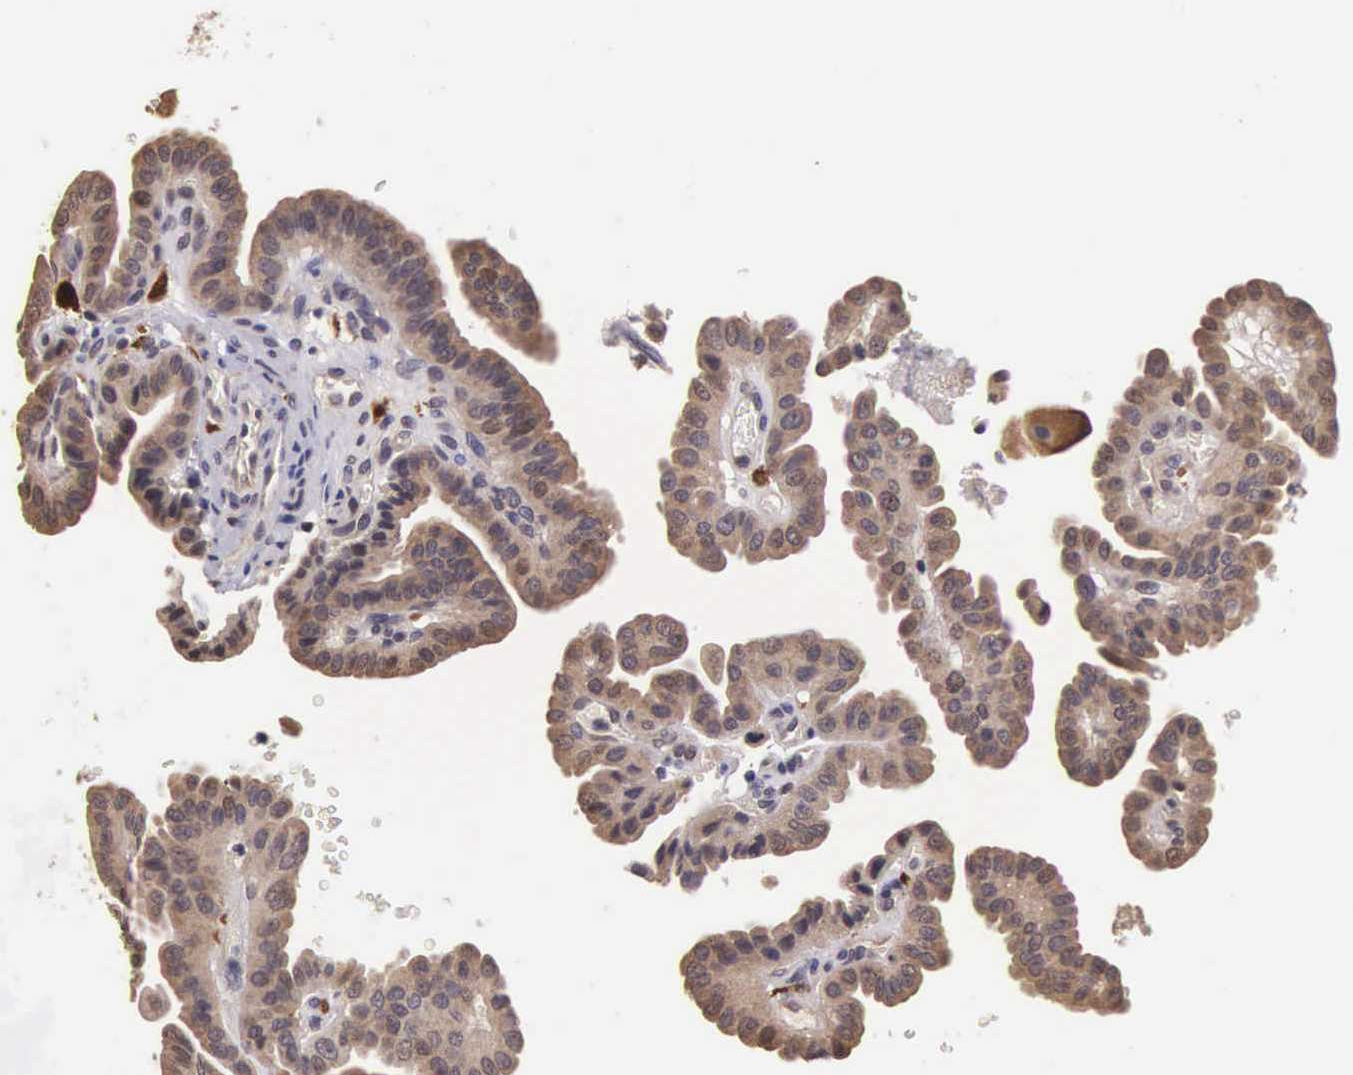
{"staining": {"intensity": "moderate", "quantity": ">75%", "location": "cytoplasmic/membranous"}, "tissue": "thyroid cancer", "cell_type": "Tumor cells", "image_type": "cancer", "snomed": [{"axis": "morphology", "description": "Papillary adenocarcinoma, NOS"}, {"axis": "topography", "description": "Thyroid gland"}], "caption": "Protein expression analysis of human papillary adenocarcinoma (thyroid) reveals moderate cytoplasmic/membranous positivity in approximately >75% of tumor cells.", "gene": "CDC45", "patient": {"sex": "male", "age": 87}}